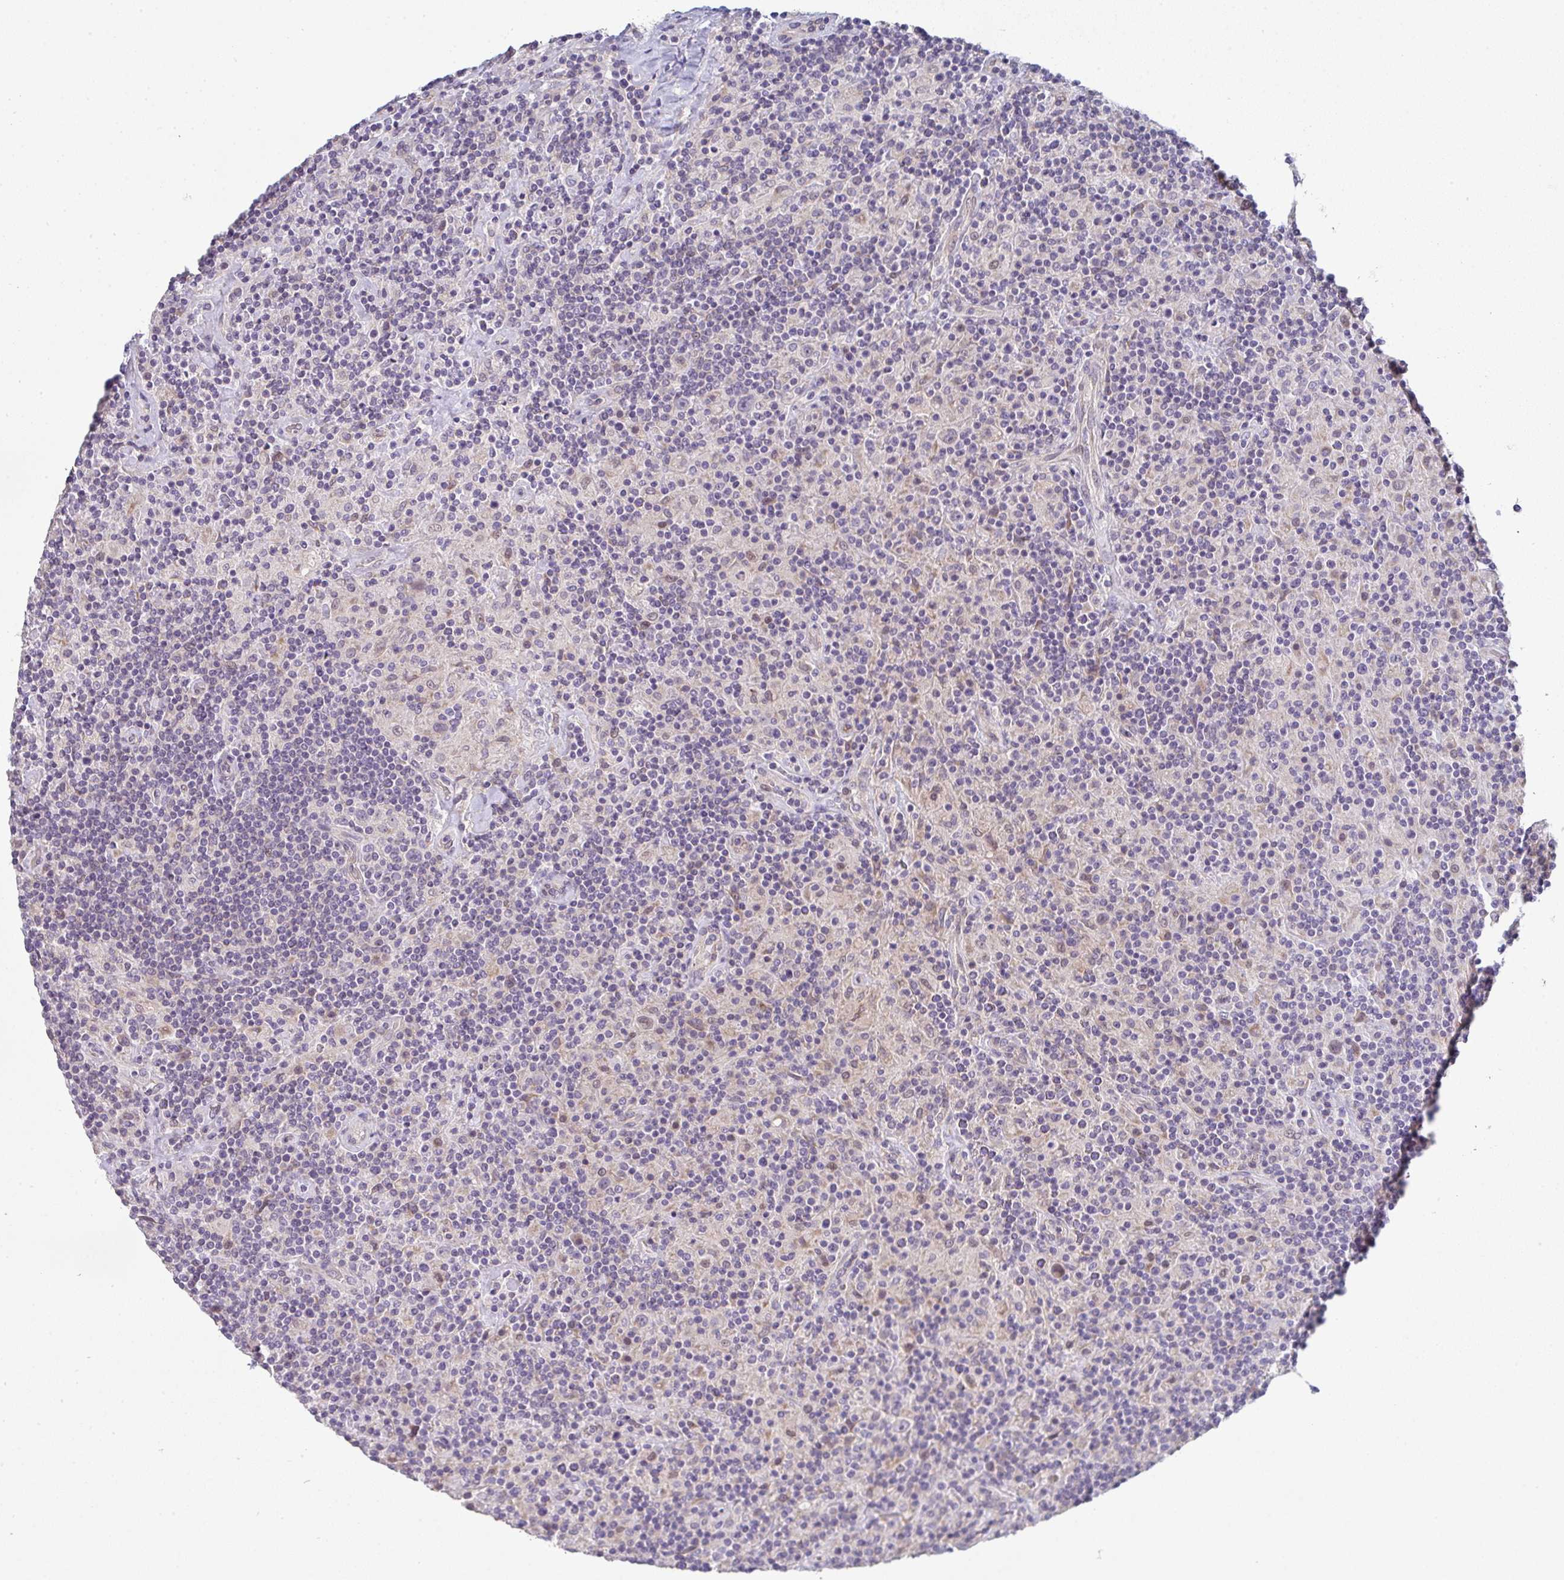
{"staining": {"intensity": "weak", "quantity": "<25%", "location": "nuclear"}, "tissue": "lymphoma", "cell_type": "Tumor cells", "image_type": "cancer", "snomed": [{"axis": "morphology", "description": "Hodgkin's disease, NOS"}, {"axis": "topography", "description": "Lymph node"}], "caption": "Human Hodgkin's disease stained for a protein using immunohistochemistry (IHC) shows no staining in tumor cells.", "gene": "TNFRSF10A", "patient": {"sex": "male", "age": 70}}